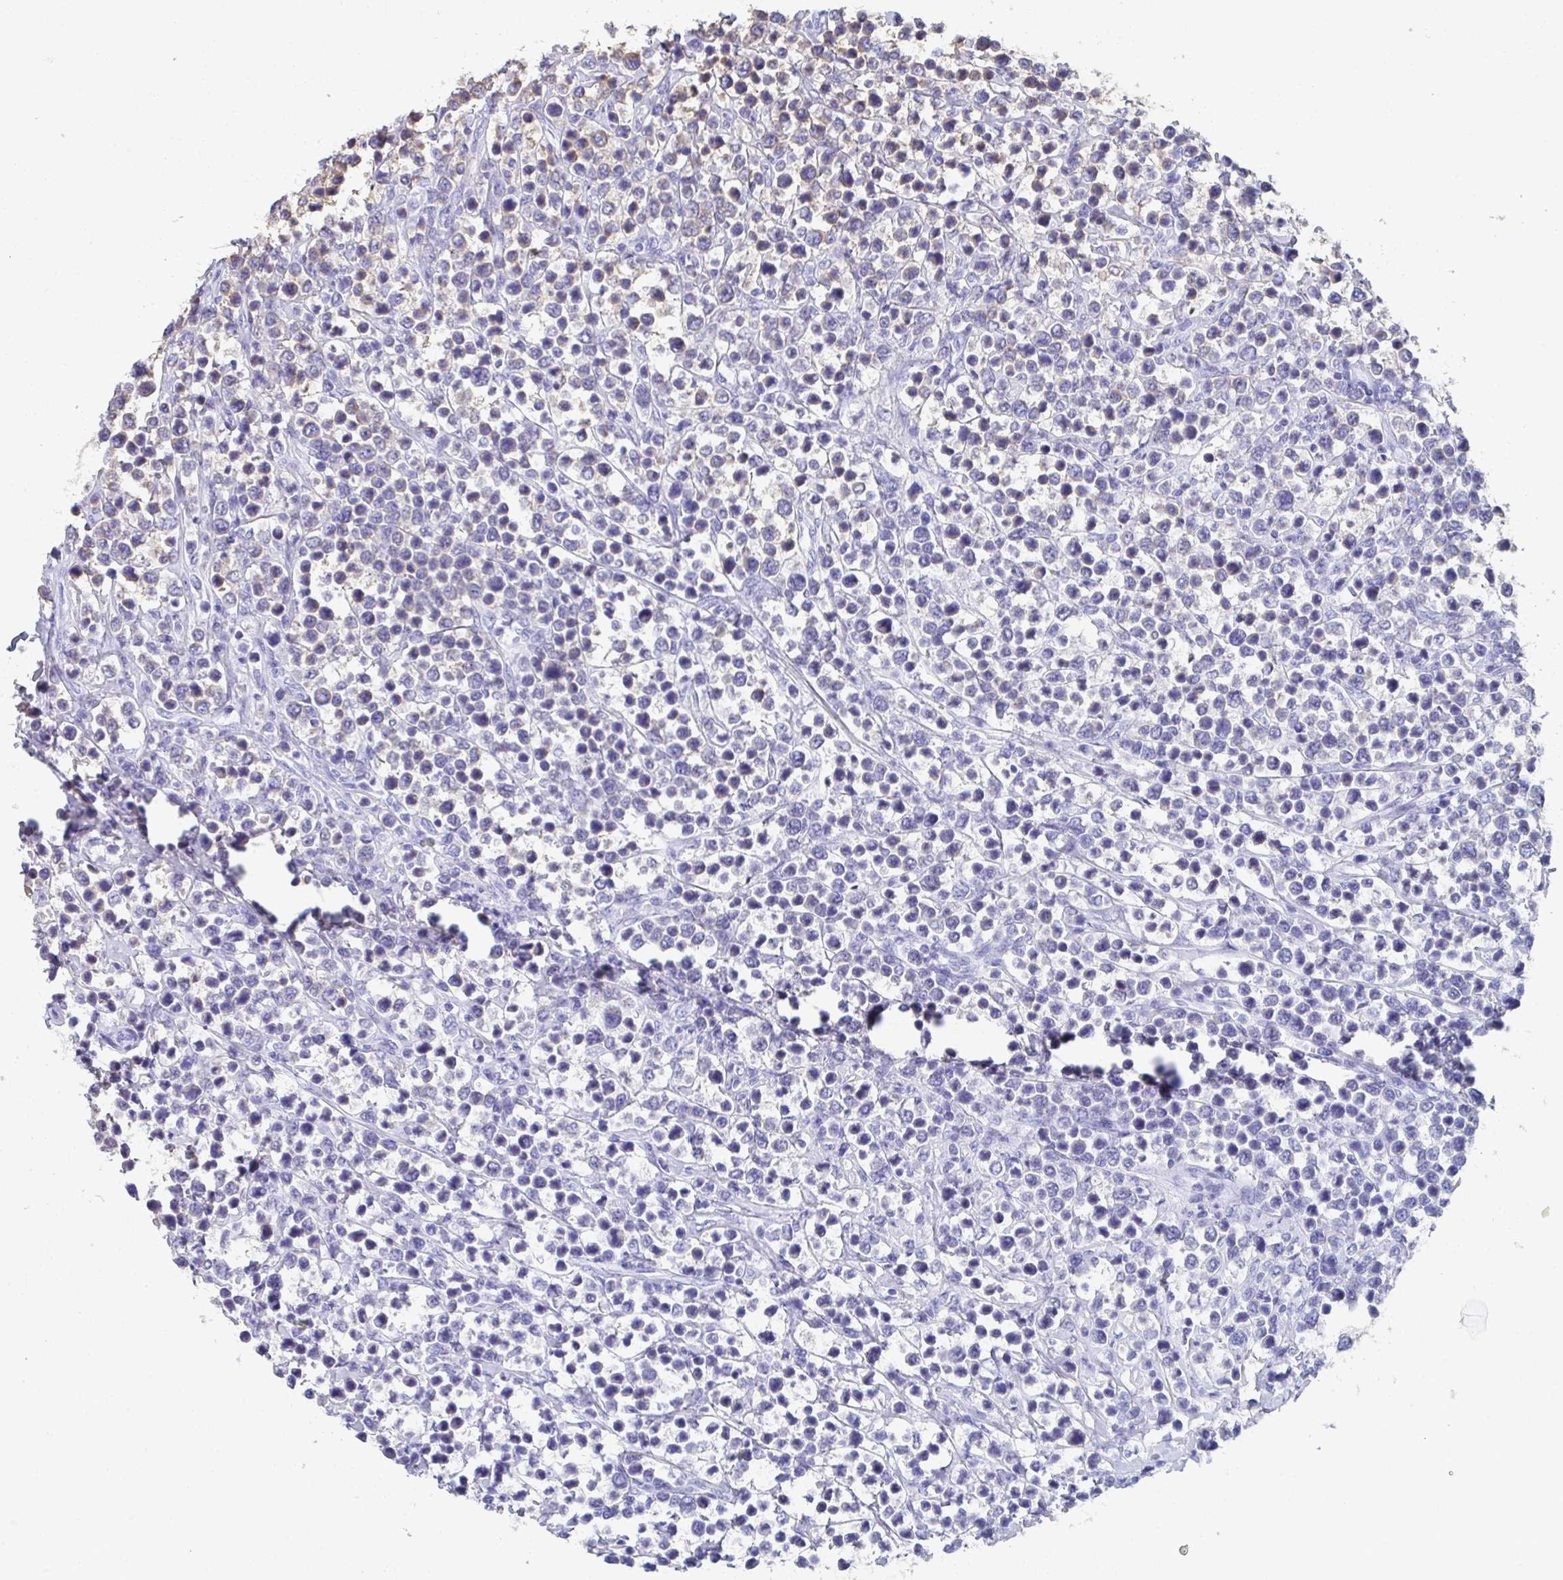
{"staining": {"intensity": "negative", "quantity": "none", "location": "none"}, "tissue": "lymphoma", "cell_type": "Tumor cells", "image_type": "cancer", "snomed": [{"axis": "morphology", "description": "Malignant lymphoma, non-Hodgkin's type, High grade"}, {"axis": "topography", "description": "Soft tissue"}], "caption": "This is a micrograph of immunohistochemistry (IHC) staining of malignant lymphoma, non-Hodgkin's type (high-grade), which shows no expression in tumor cells. The staining was performed using DAB (3,3'-diaminobenzidine) to visualize the protein expression in brown, while the nuclei were stained in blue with hematoxylin (Magnification: 20x).", "gene": "CD7", "patient": {"sex": "female", "age": 56}}